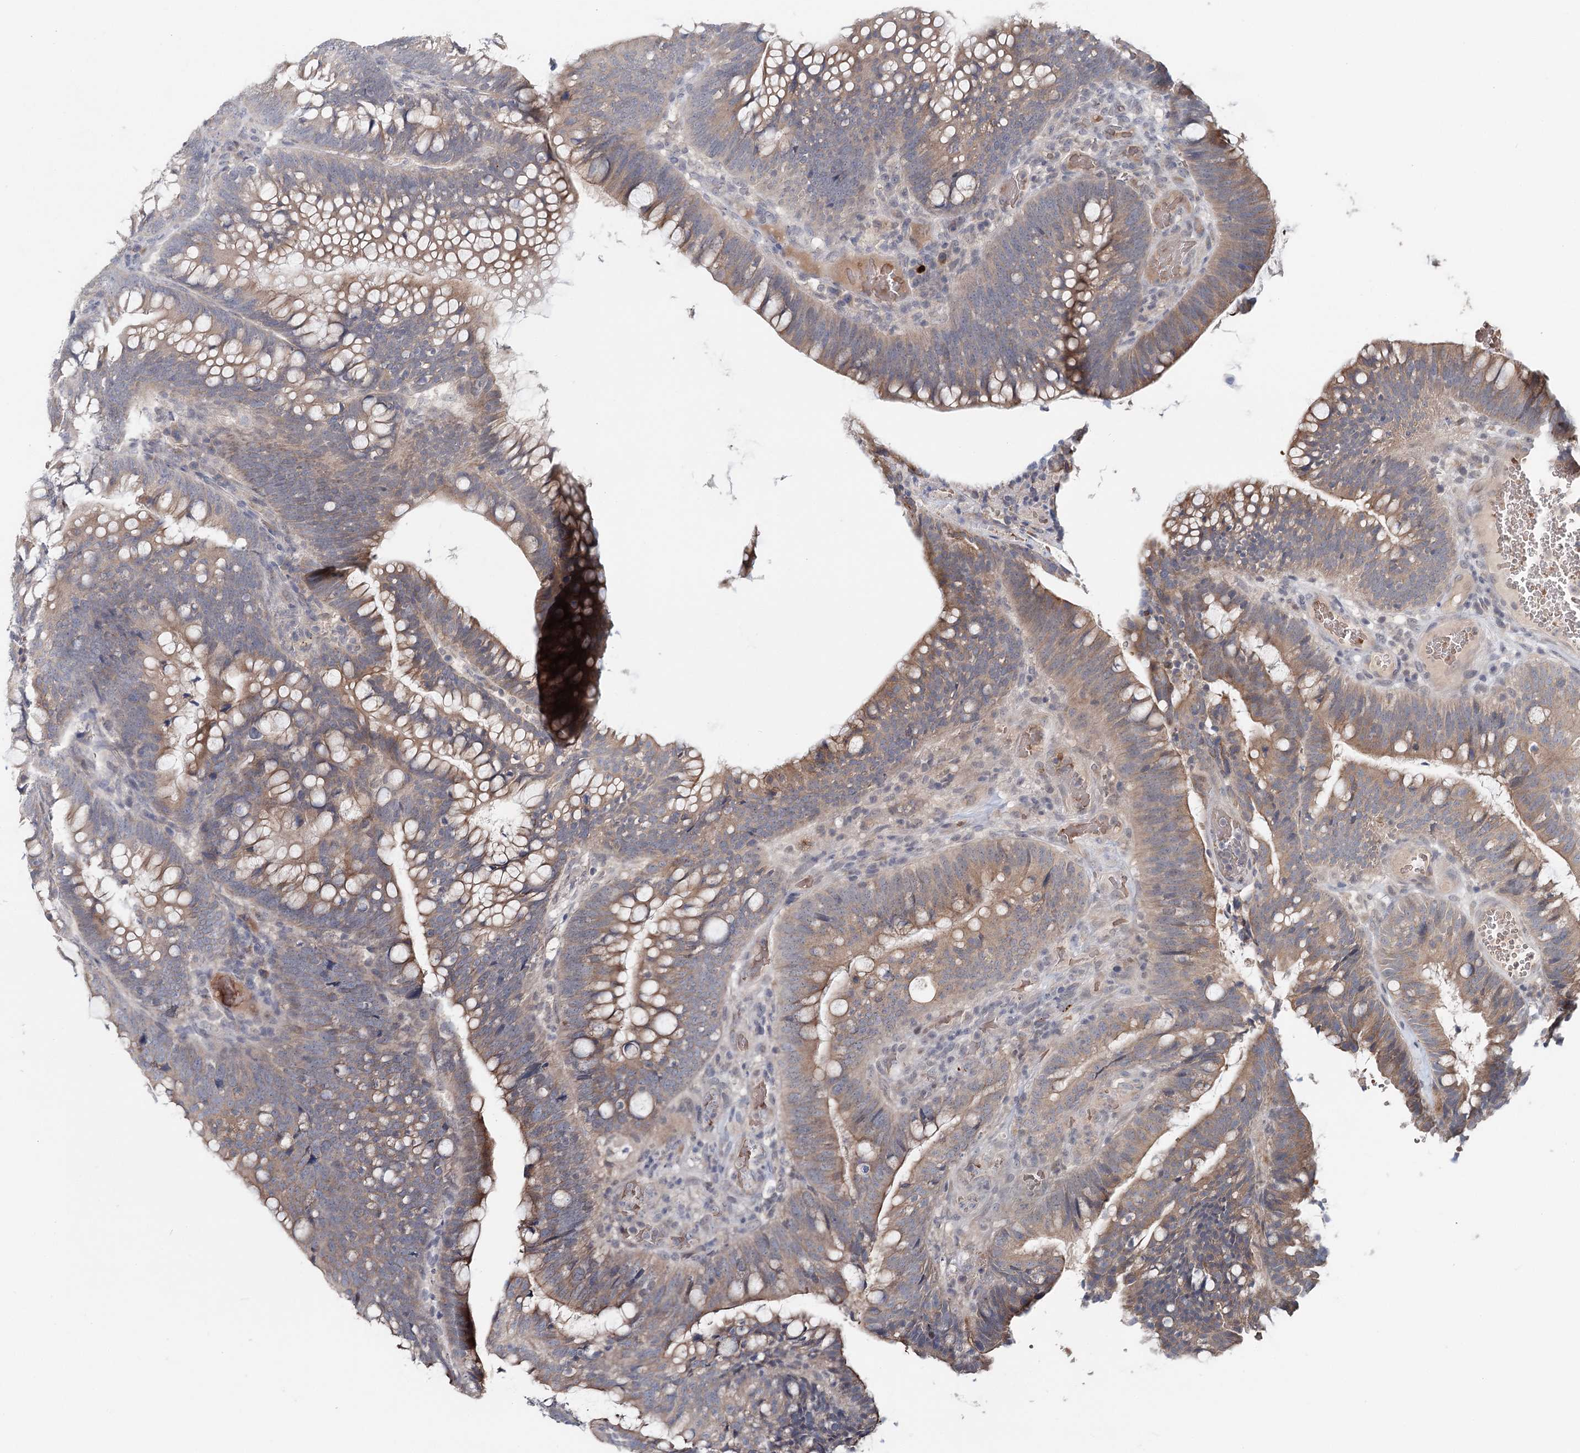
{"staining": {"intensity": "weak", "quantity": ">75%", "location": "cytoplasmic/membranous"}, "tissue": "colorectal cancer", "cell_type": "Tumor cells", "image_type": "cancer", "snomed": [{"axis": "morphology", "description": "Adenocarcinoma, NOS"}, {"axis": "topography", "description": "Colon"}], "caption": "High-power microscopy captured an immunohistochemistry (IHC) histopathology image of adenocarcinoma (colorectal), revealing weak cytoplasmic/membranous positivity in about >75% of tumor cells.", "gene": "FBXO7", "patient": {"sex": "female", "age": 66}}